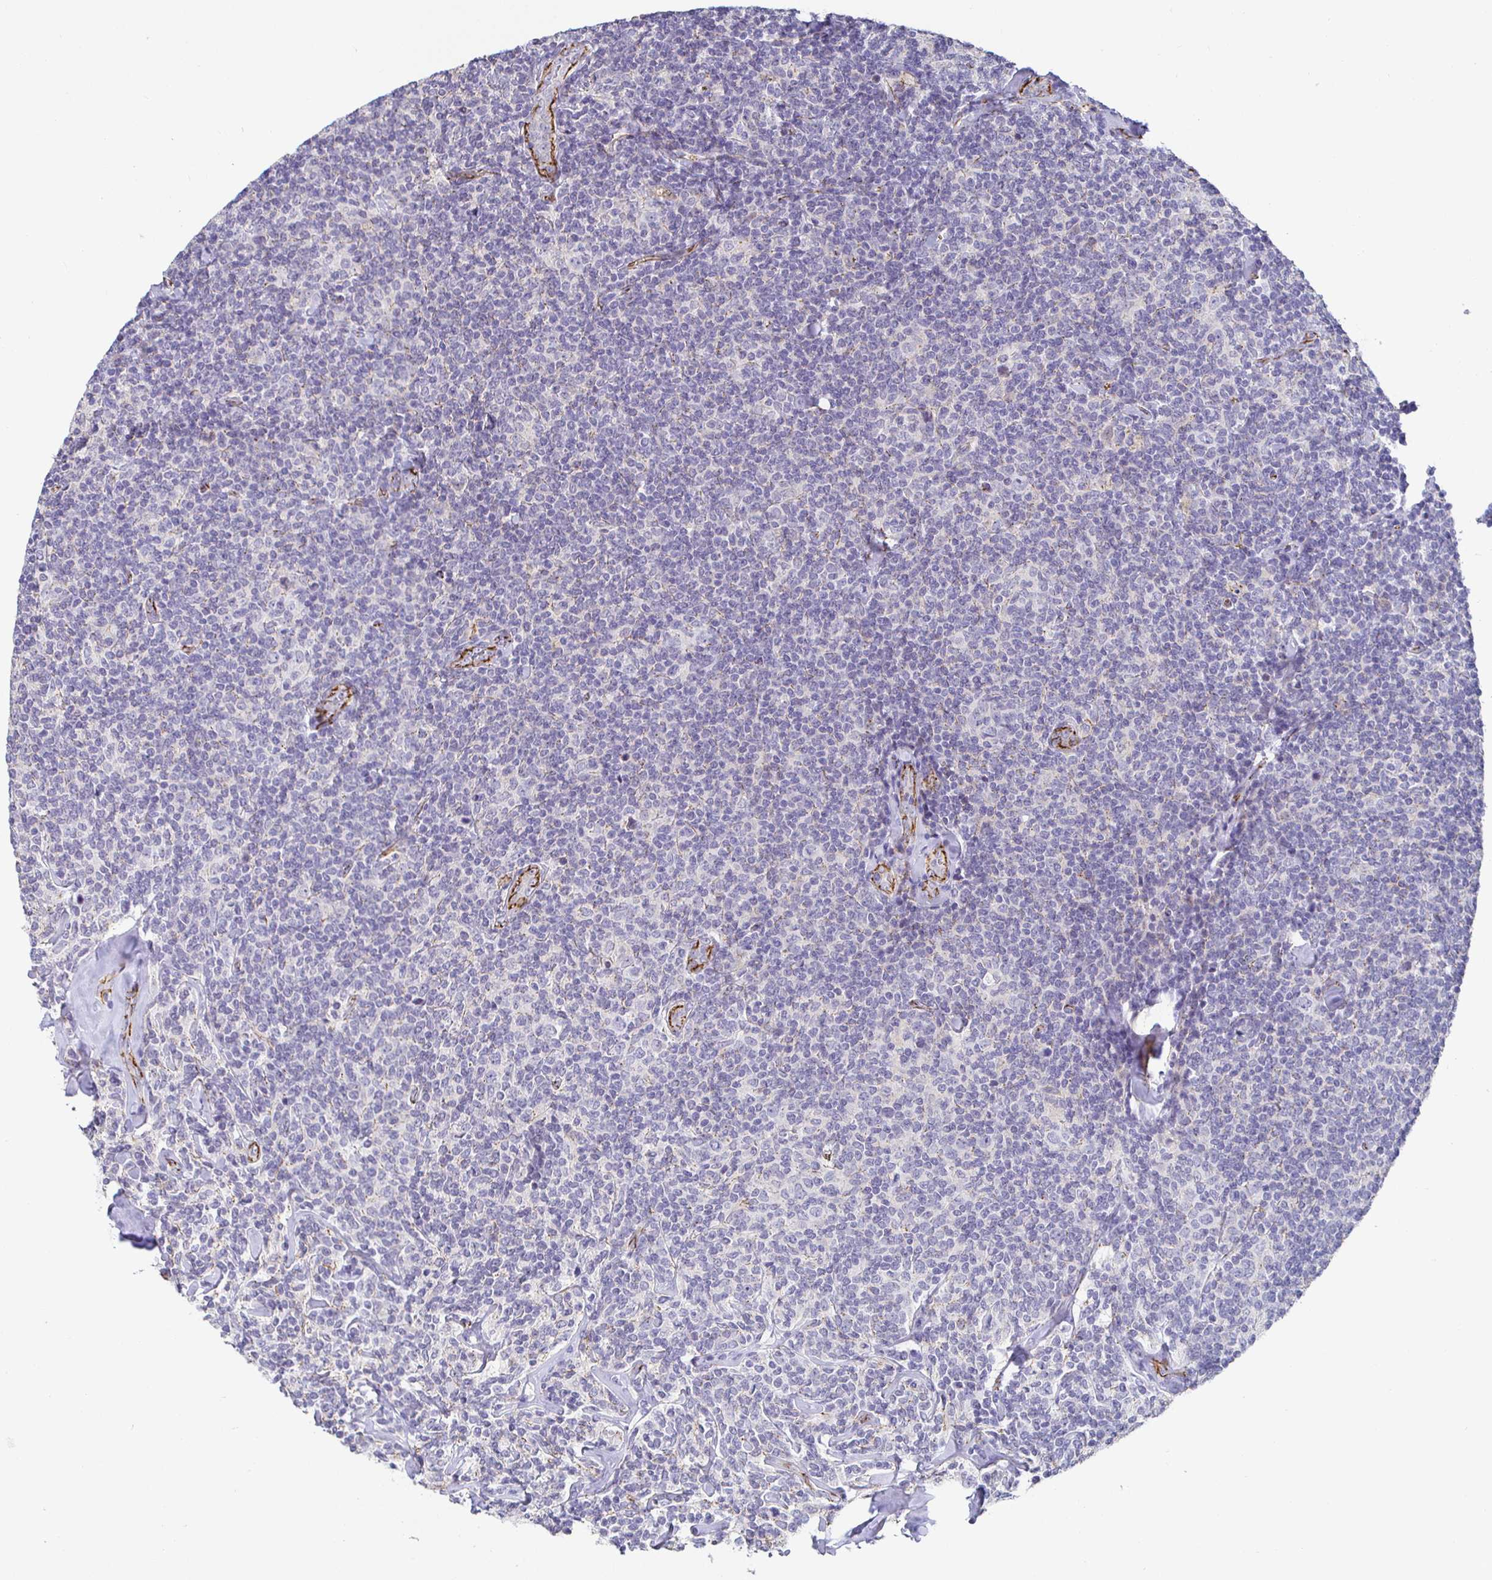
{"staining": {"intensity": "negative", "quantity": "none", "location": "none"}, "tissue": "lymphoma", "cell_type": "Tumor cells", "image_type": "cancer", "snomed": [{"axis": "morphology", "description": "Malignant lymphoma, non-Hodgkin's type, Low grade"}, {"axis": "topography", "description": "Lymph node"}], "caption": "High magnification brightfield microscopy of lymphoma stained with DAB (3,3'-diaminobenzidine) (brown) and counterstained with hematoxylin (blue): tumor cells show no significant positivity. (DAB (3,3'-diaminobenzidine) immunohistochemistry (IHC) with hematoxylin counter stain).", "gene": "PIWIL3", "patient": {"sex": "female", "age": 56}}